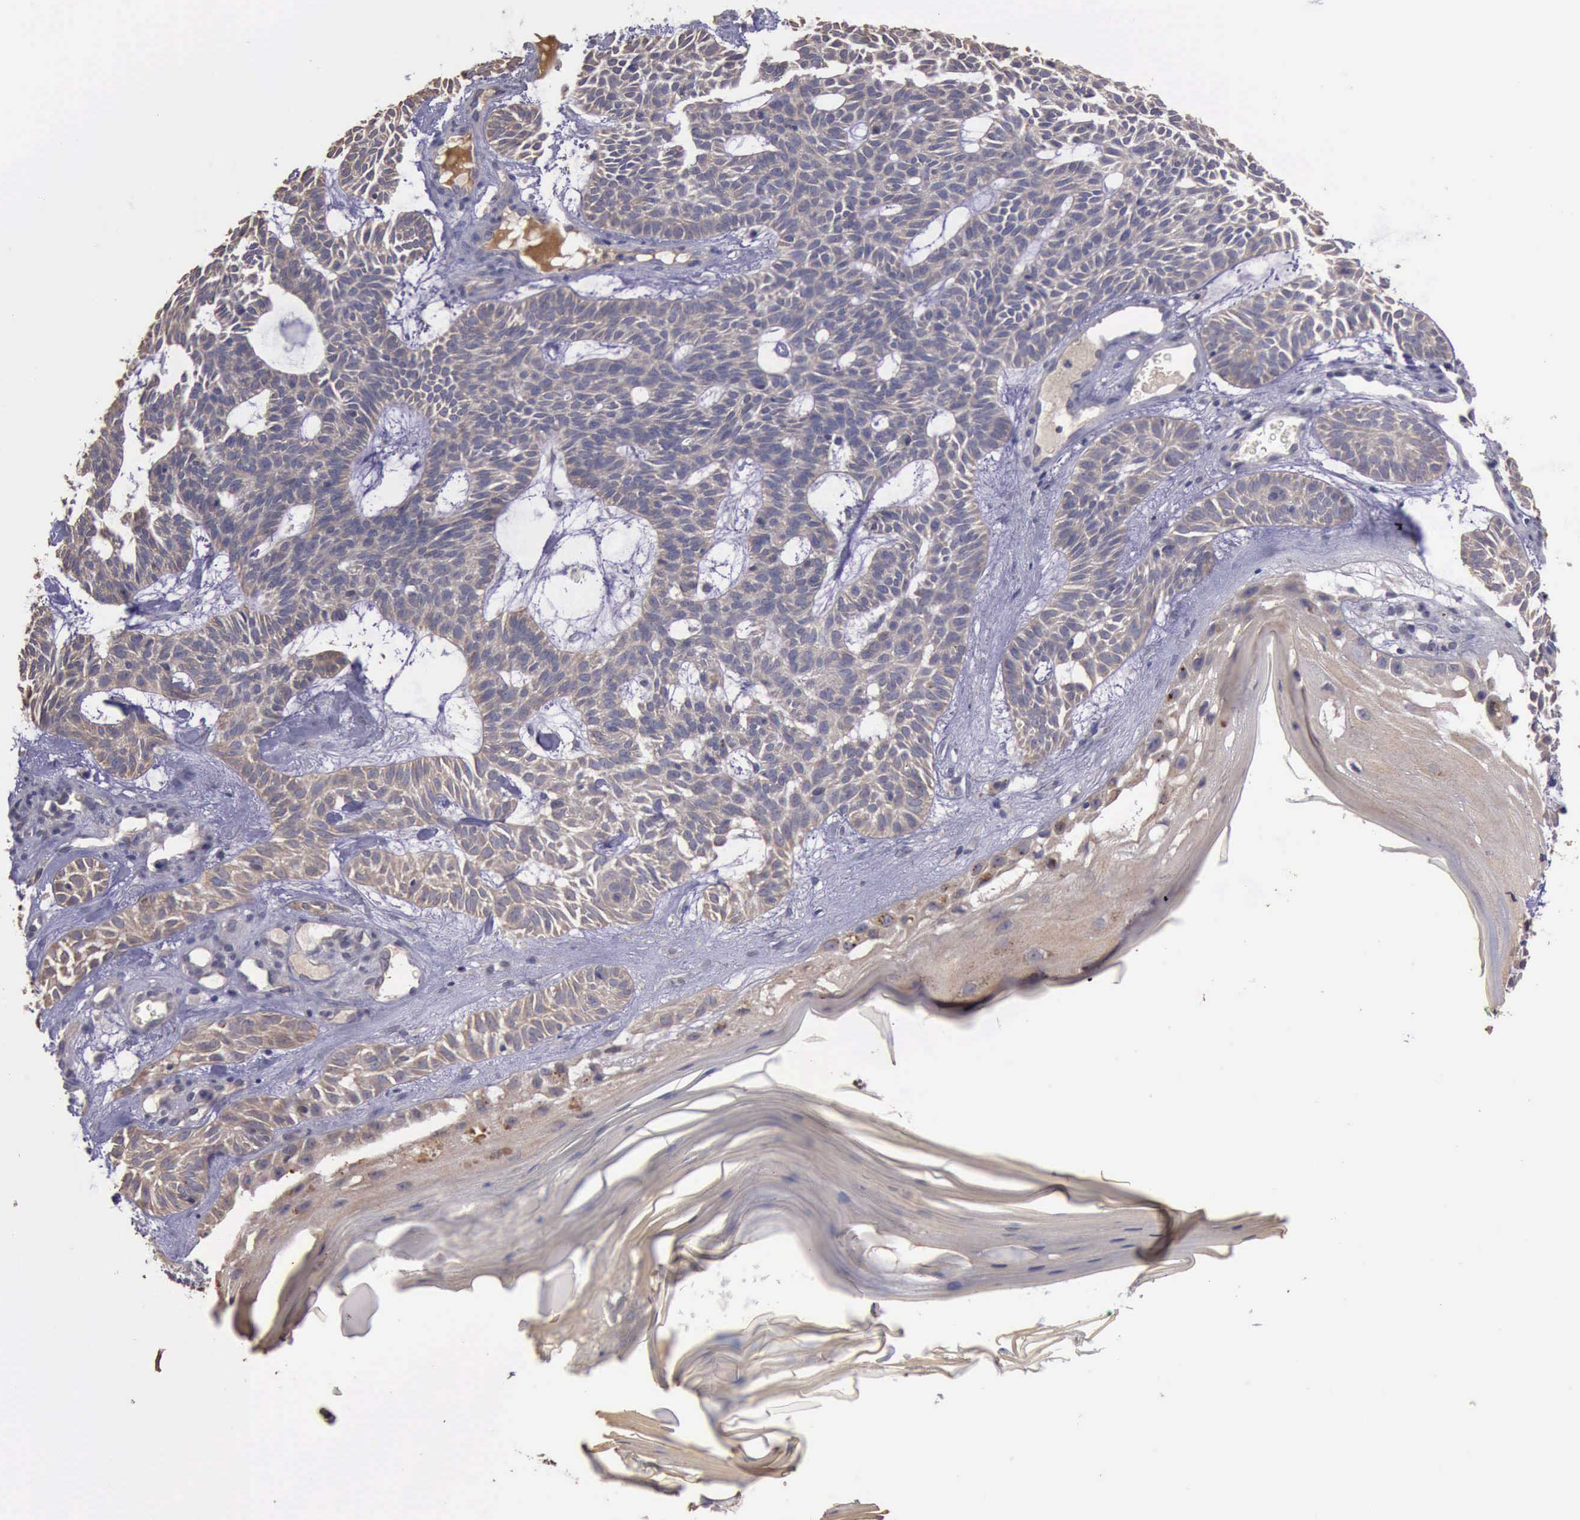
{"staining": {"intensity": "negative", "quantity": "none", "location": "none"}, "tissue": "skin cancer", "cell_type": "Tumor cells", "image_type": "cancer", "snomed": [{"axis": "morphology", "description": "Basal cell carcinoma"}, {"axis": "topography", "description": "Skin"}], "caption": "High magnification brightfield microscopy of skin cancer (basal cell carcinoma) stained with DAB (brown) and counterstained with hematoxylin (blue): tumor cells show no significant staining. (Stains: DAB (3,3'-diaminobenzidine) immunohistochemistry (IHC) with hematoxylin counter stain, Microscopy: brightfield microscopy at high magnification).", "gene": "RAB39B", "patient": {"sex": "male", "age": 75}}